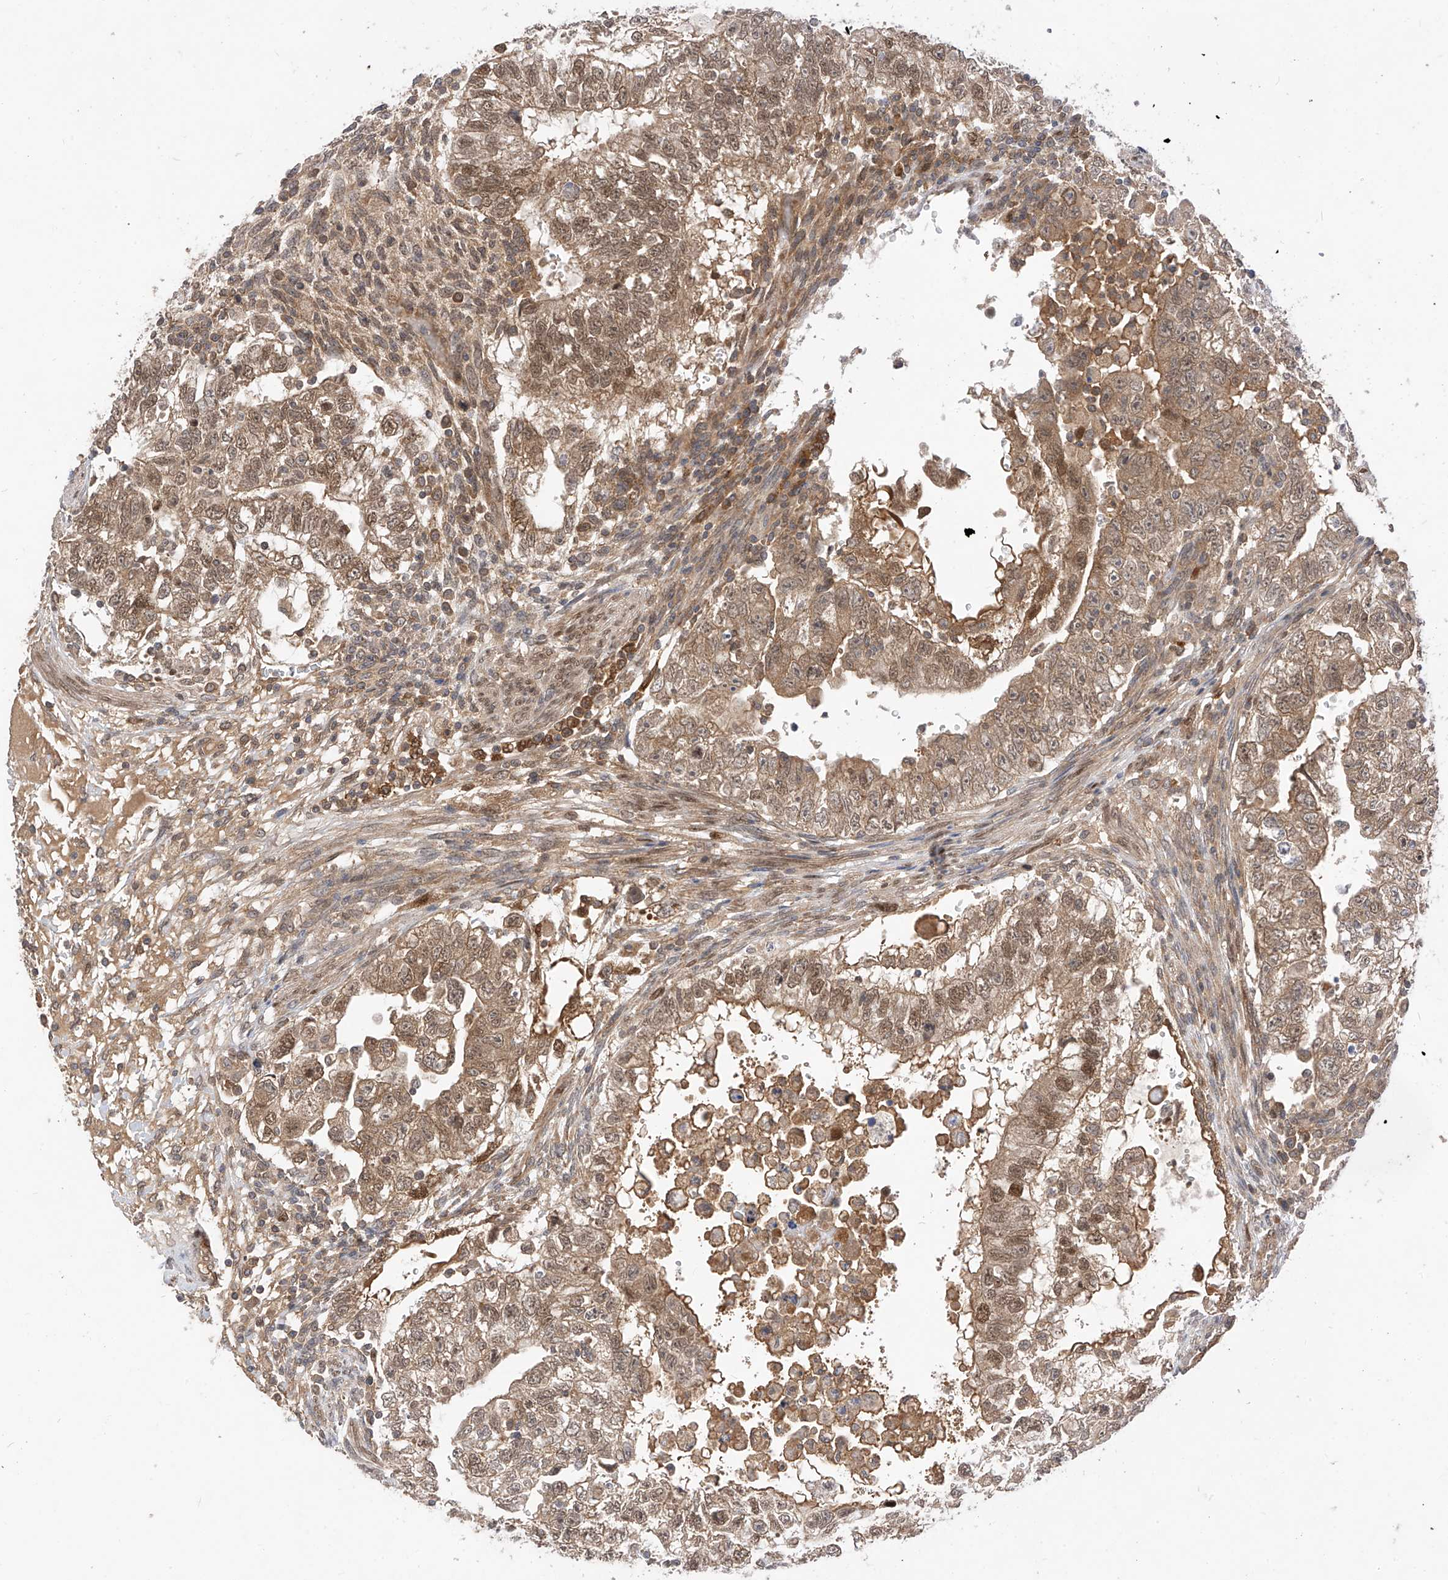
{"staining": {"intensity": "moderate", "quantity": "<25%", "location": "cytoplasmic/membranous,nuclear"}, "tissue": "testis cancer", "cell_type": "Tumor cells", "image_type": "cancer", "snomed": [{"axis": "morphology", "description": "Carcinoma, Embryonal, NOS"}, {"axis": "topography", "description": "Testis"}], "caption": "High-magnification brightfield microscopy of testis cancer (embryonal carcinoma) stained with DAB (brown) and counterstained with hematoxylin (blue). tumor cells exhibit moderate cytoplasmic/membranous and nuclear positivity is present in about<25% of cells.", "gene": "MRTFA", "patient": {"sex": "male", "age": 37}}